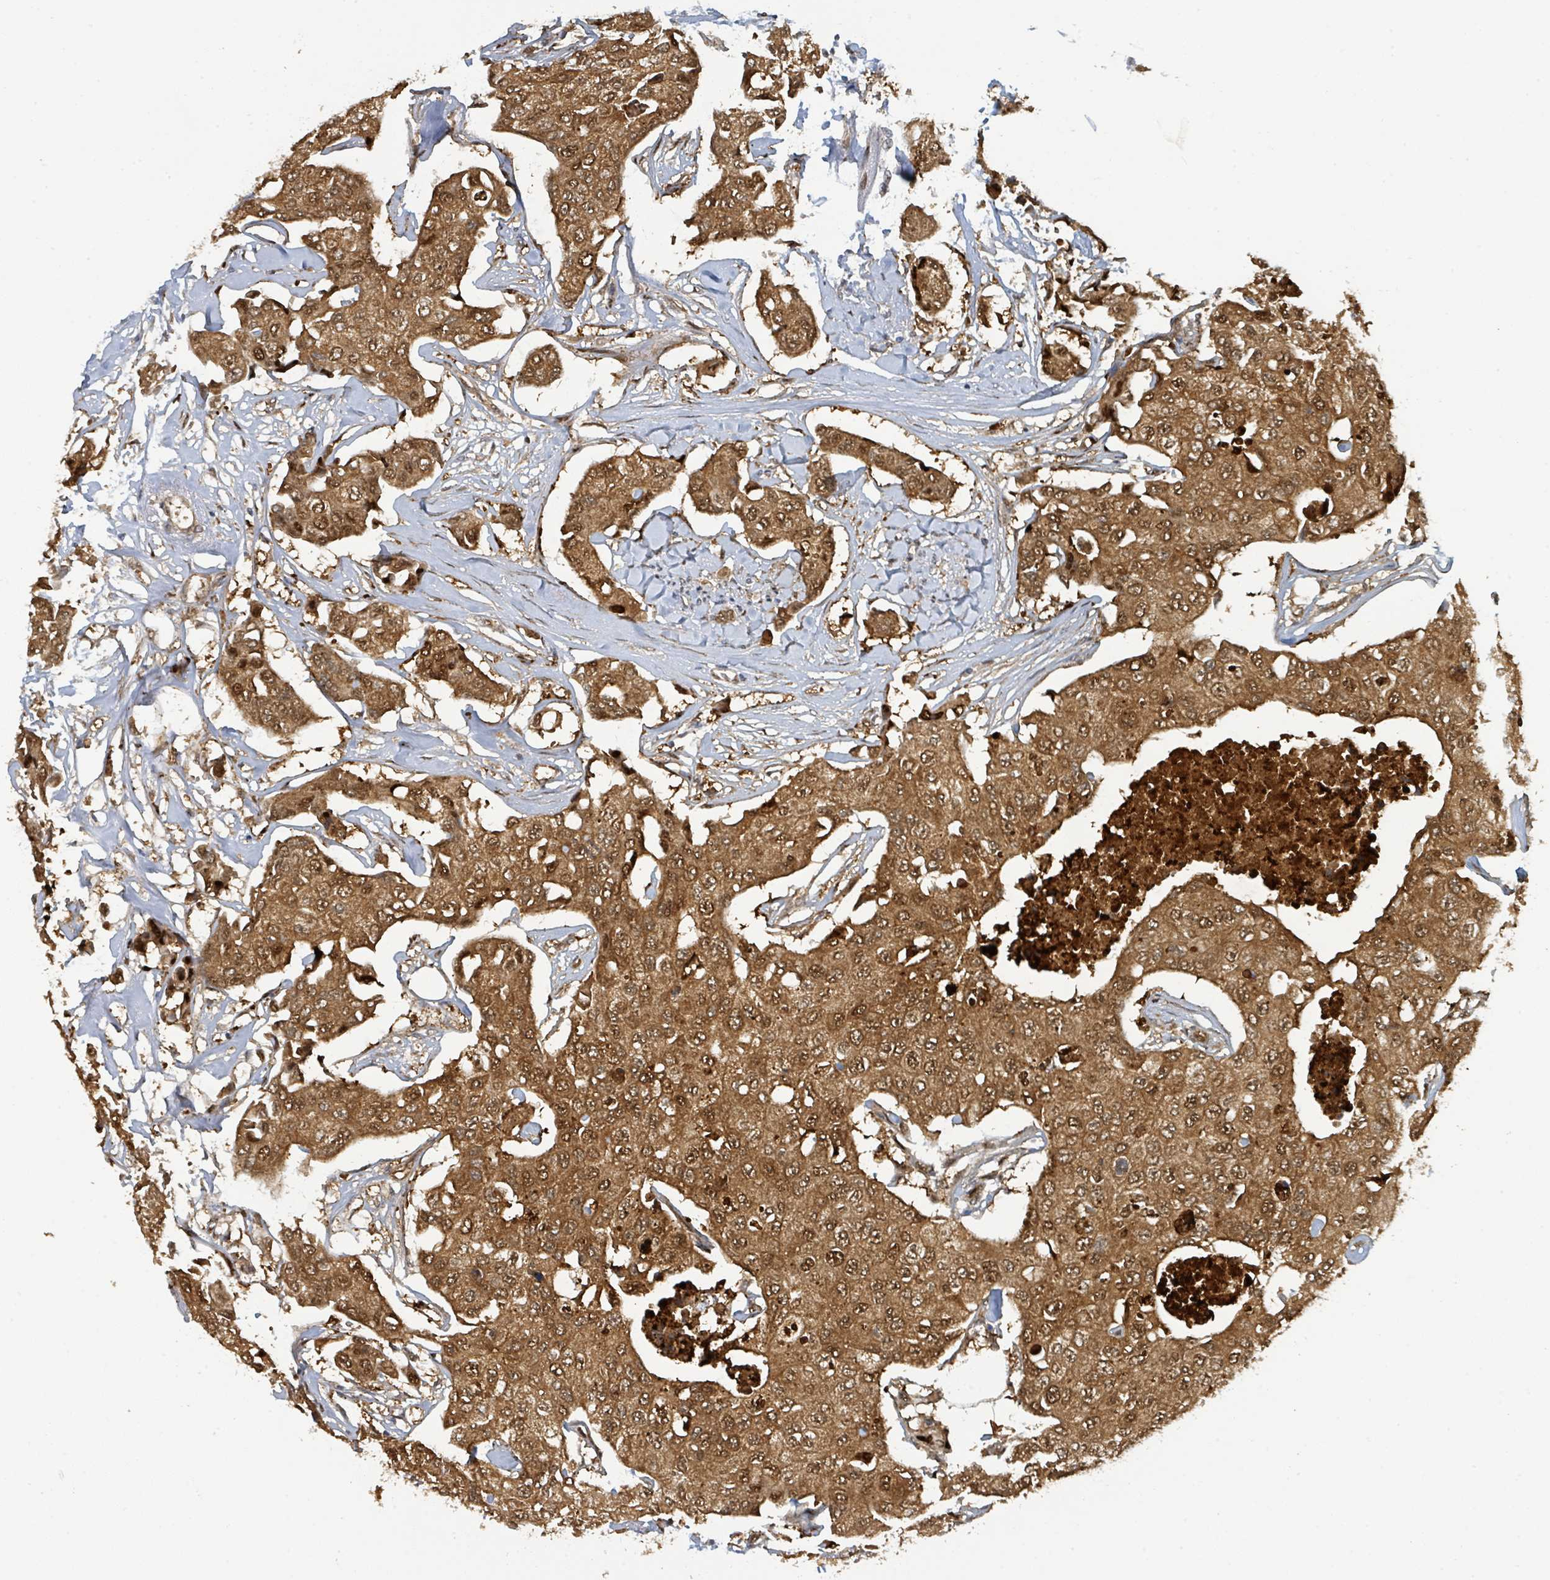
{"staining": {"intensity": "strong", "quantity": ">75%", "location": "cytoplasmic/membranous,nuclear"}, "tissue": "breast cancer", "cell_type": "Tumor cells", "image_type": "cancer", "snomed": [{"axis": "morphology", "description": "Duct carcinoma"}, {"axis": "topography", "description": "Breast"}, {"axis": "topography", "description": "Lymph node"}], "caption": "IHC histopathology image of human breast cancer (infiltrating ductal carcinoma) stained for a protein (brown), which displays high levels of strong cytoplasmic/membranous and nuclear staining in about >75% of tumor cells.", "gene": "PSMB7", "patient": {"sex": "female", "age": 80}}